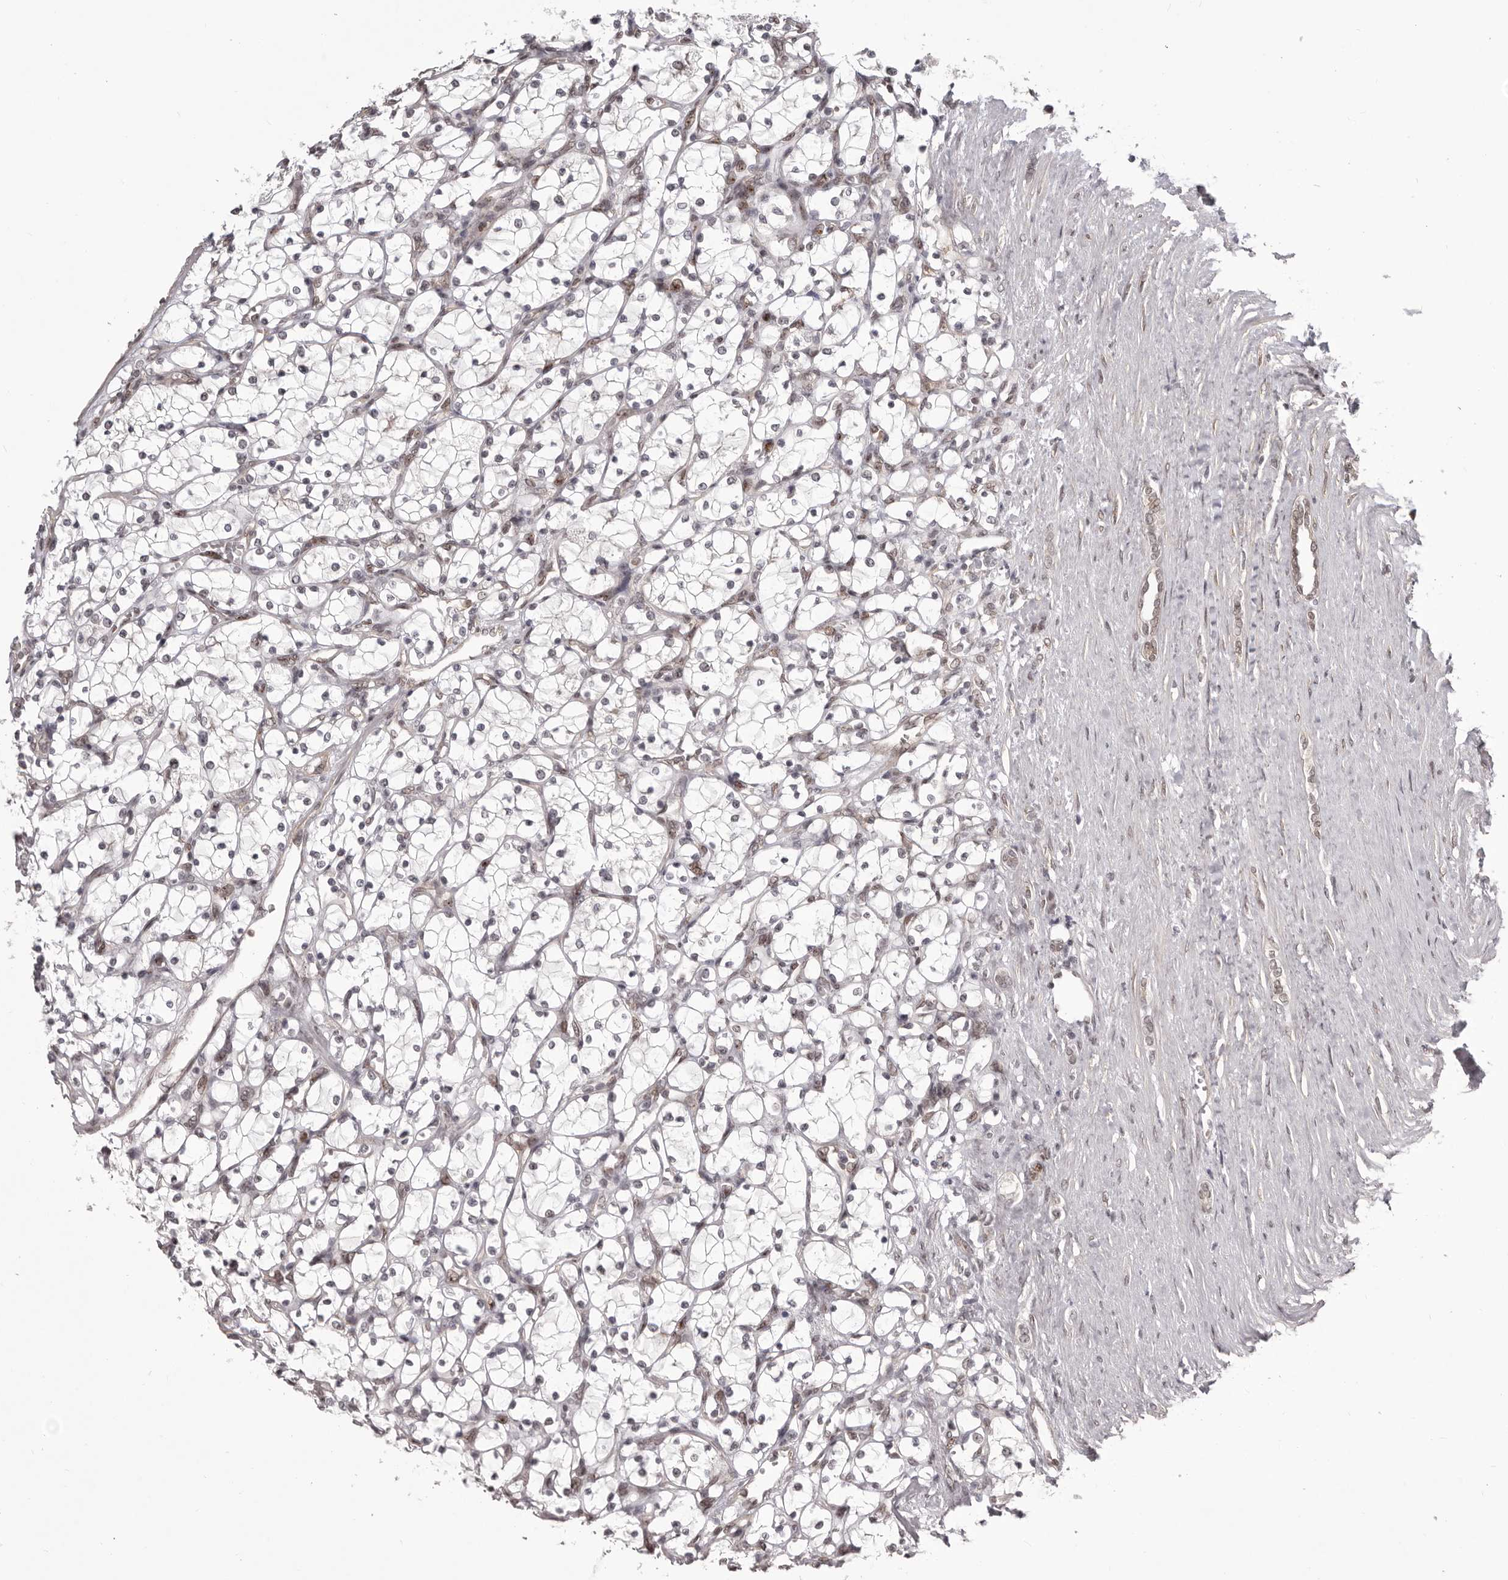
{"staining": {"intensity": "negative", "quantity": "none", "location": "none"}, "tissue": "renal cancer", "cell_type": "Tumor cells", "image_type": "cancer", "snomed": [{"axis": "morphology", "description": "Adenocarcinoma, NOS"}, {"axis": "topography", "description": "Kidney"}], "caption": "IHC histopathology image of neoplastic tissue: renal adenocarcinoma stained with DAB (3,3'-diaminobenzidine) exhibits no significant protein expression in tumor cells.", "gene": "RNF2", "patient": {"sex": "female", "age": 69}}